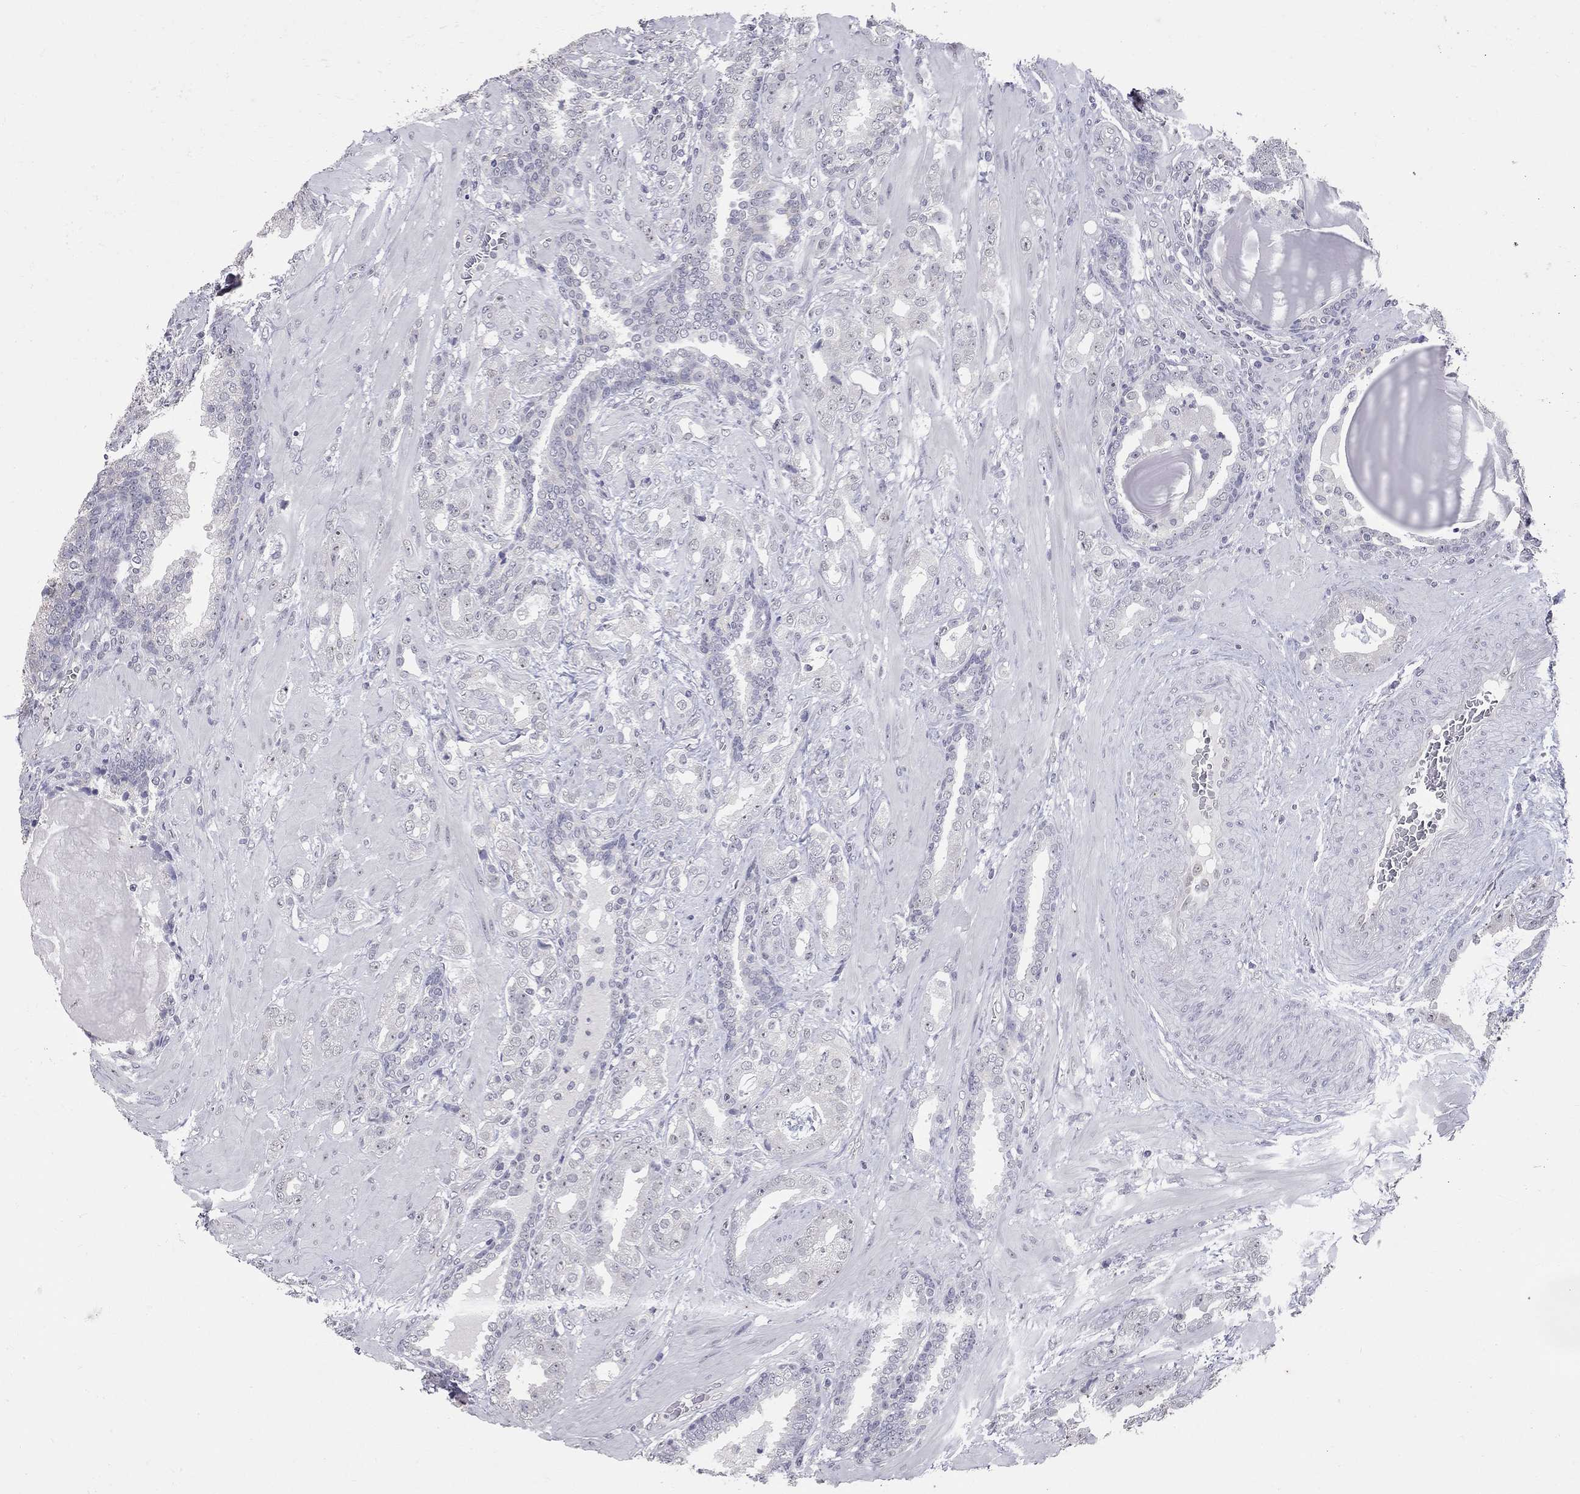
{"staining": {"intensity": "negative", "quantity": "none", "location": "none"}, "tissue": "prostate cancer", "cell_type": "Tumor cells", "image_type": "cancer", "snomed": [{"axis": "morphology", "description": "Adenocarcinoma, NOS"}, {"axis": "topography", "description": "Prostate"}], "caption": "High magnification brightfield microscopy of prostate adenocarcinoma stained with DAB (3,3'-diaminobenzidine) (brown) and counterstained with hematoxylin (blue): tumor cells show no significant staining.", "gene": "SHOC2", "patient": {"sex": "male", "age": 57}}